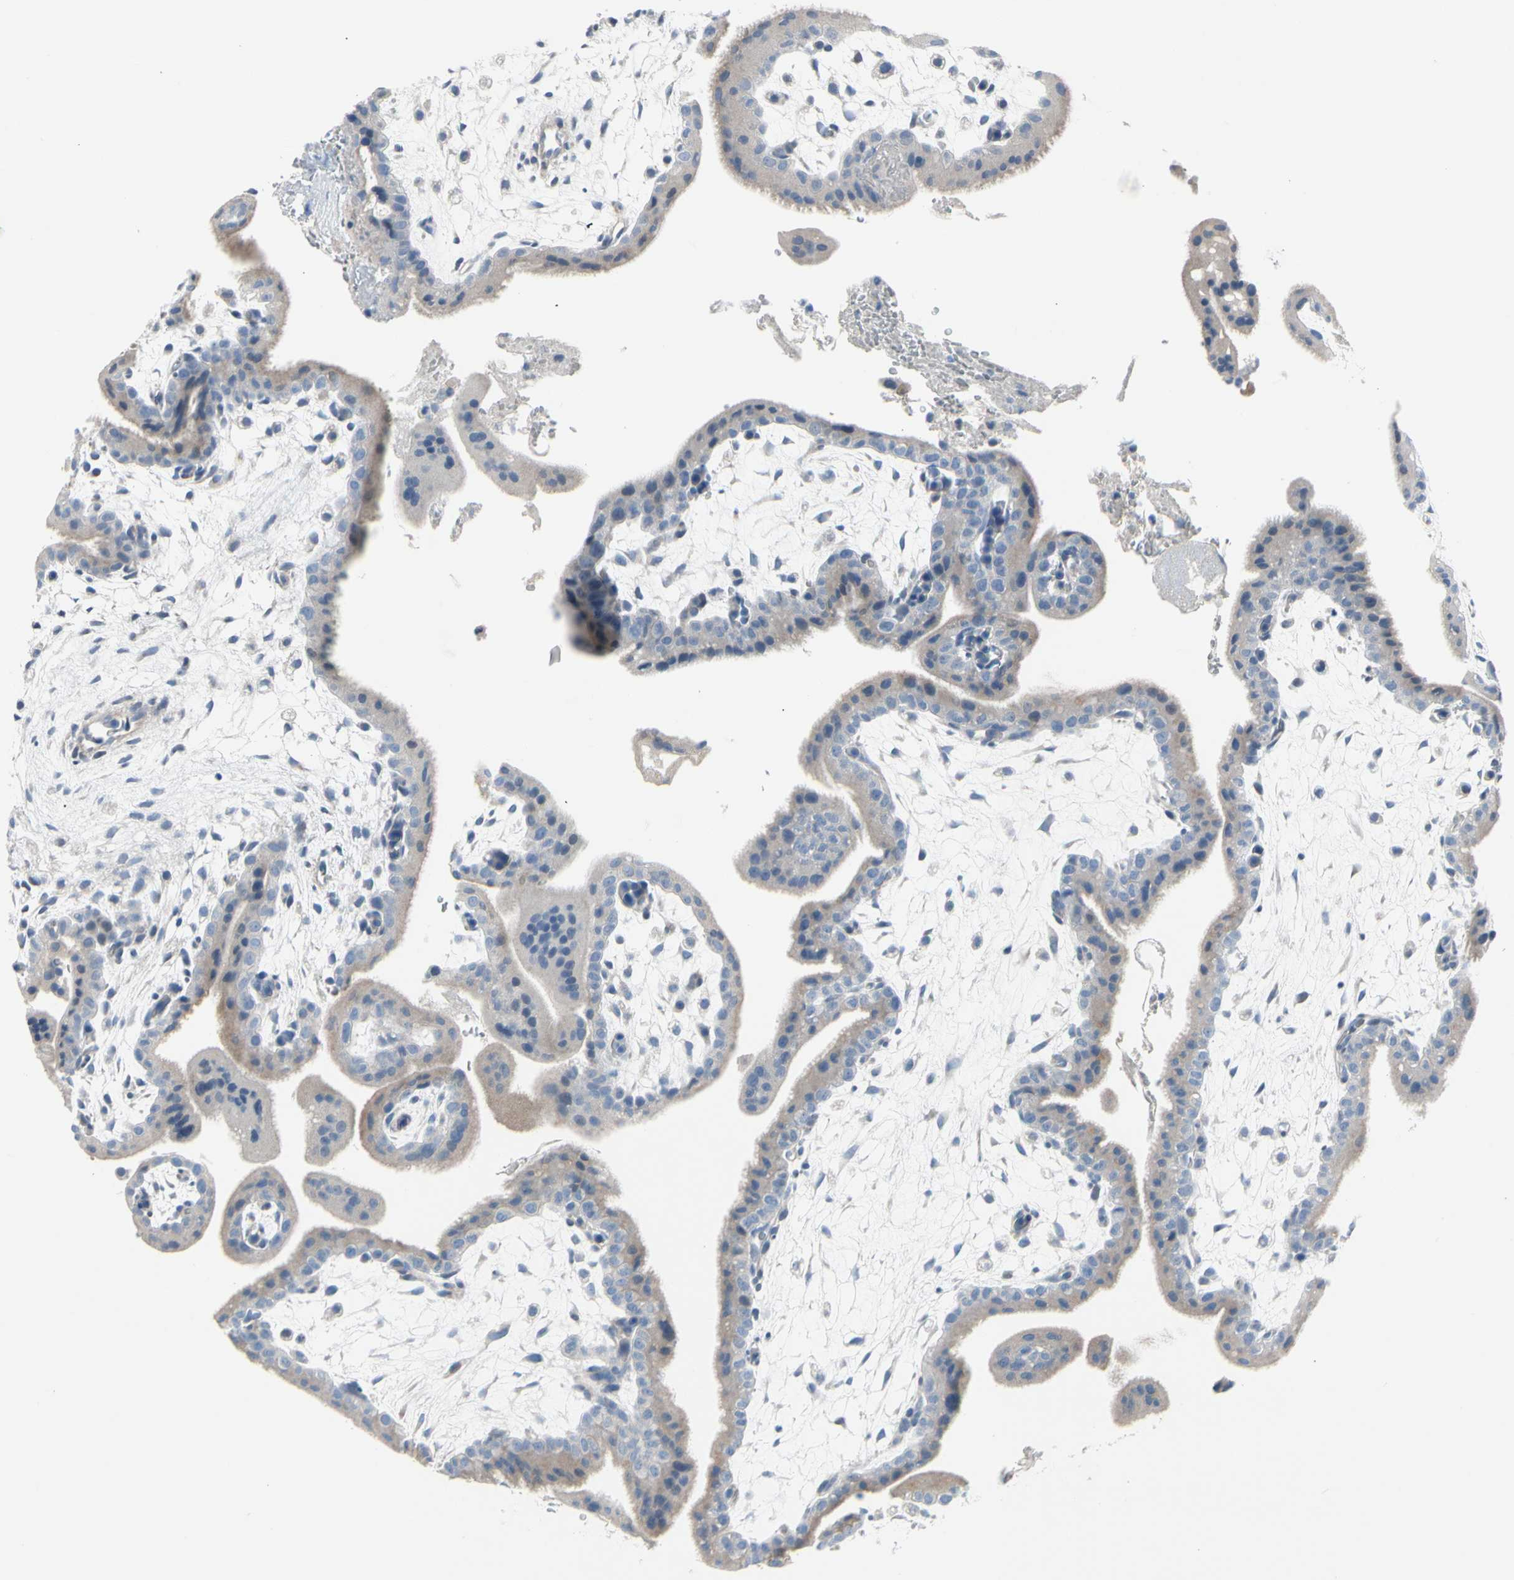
{"staining": {"intensity": "weak", "quantity": "<25%", "location": "cytoplasmic/membranous"}, "tissue": "placenta", "cell_type": "Trophoblastic cells", "image_type": "normal", "snomed": [{"axis": "morphology", "description": "Normal tissue, NOS"}, {"axis": "topography", "description": "Placenta"}], "caption": "Immunohistochemistry (IHC) image of benign placenta: human placenta stained with DAB (3,3'-diaminobenzidine) shows no significant protein expression in trophoblastic cells. (Stains: DAB immunohistochemistry (IHC) with hematoxylin counter stain, Microscopy: brightfield microscopy at high magnification).", "gene": "MAP2", "patient": {"sex": "female", "age": 35}}